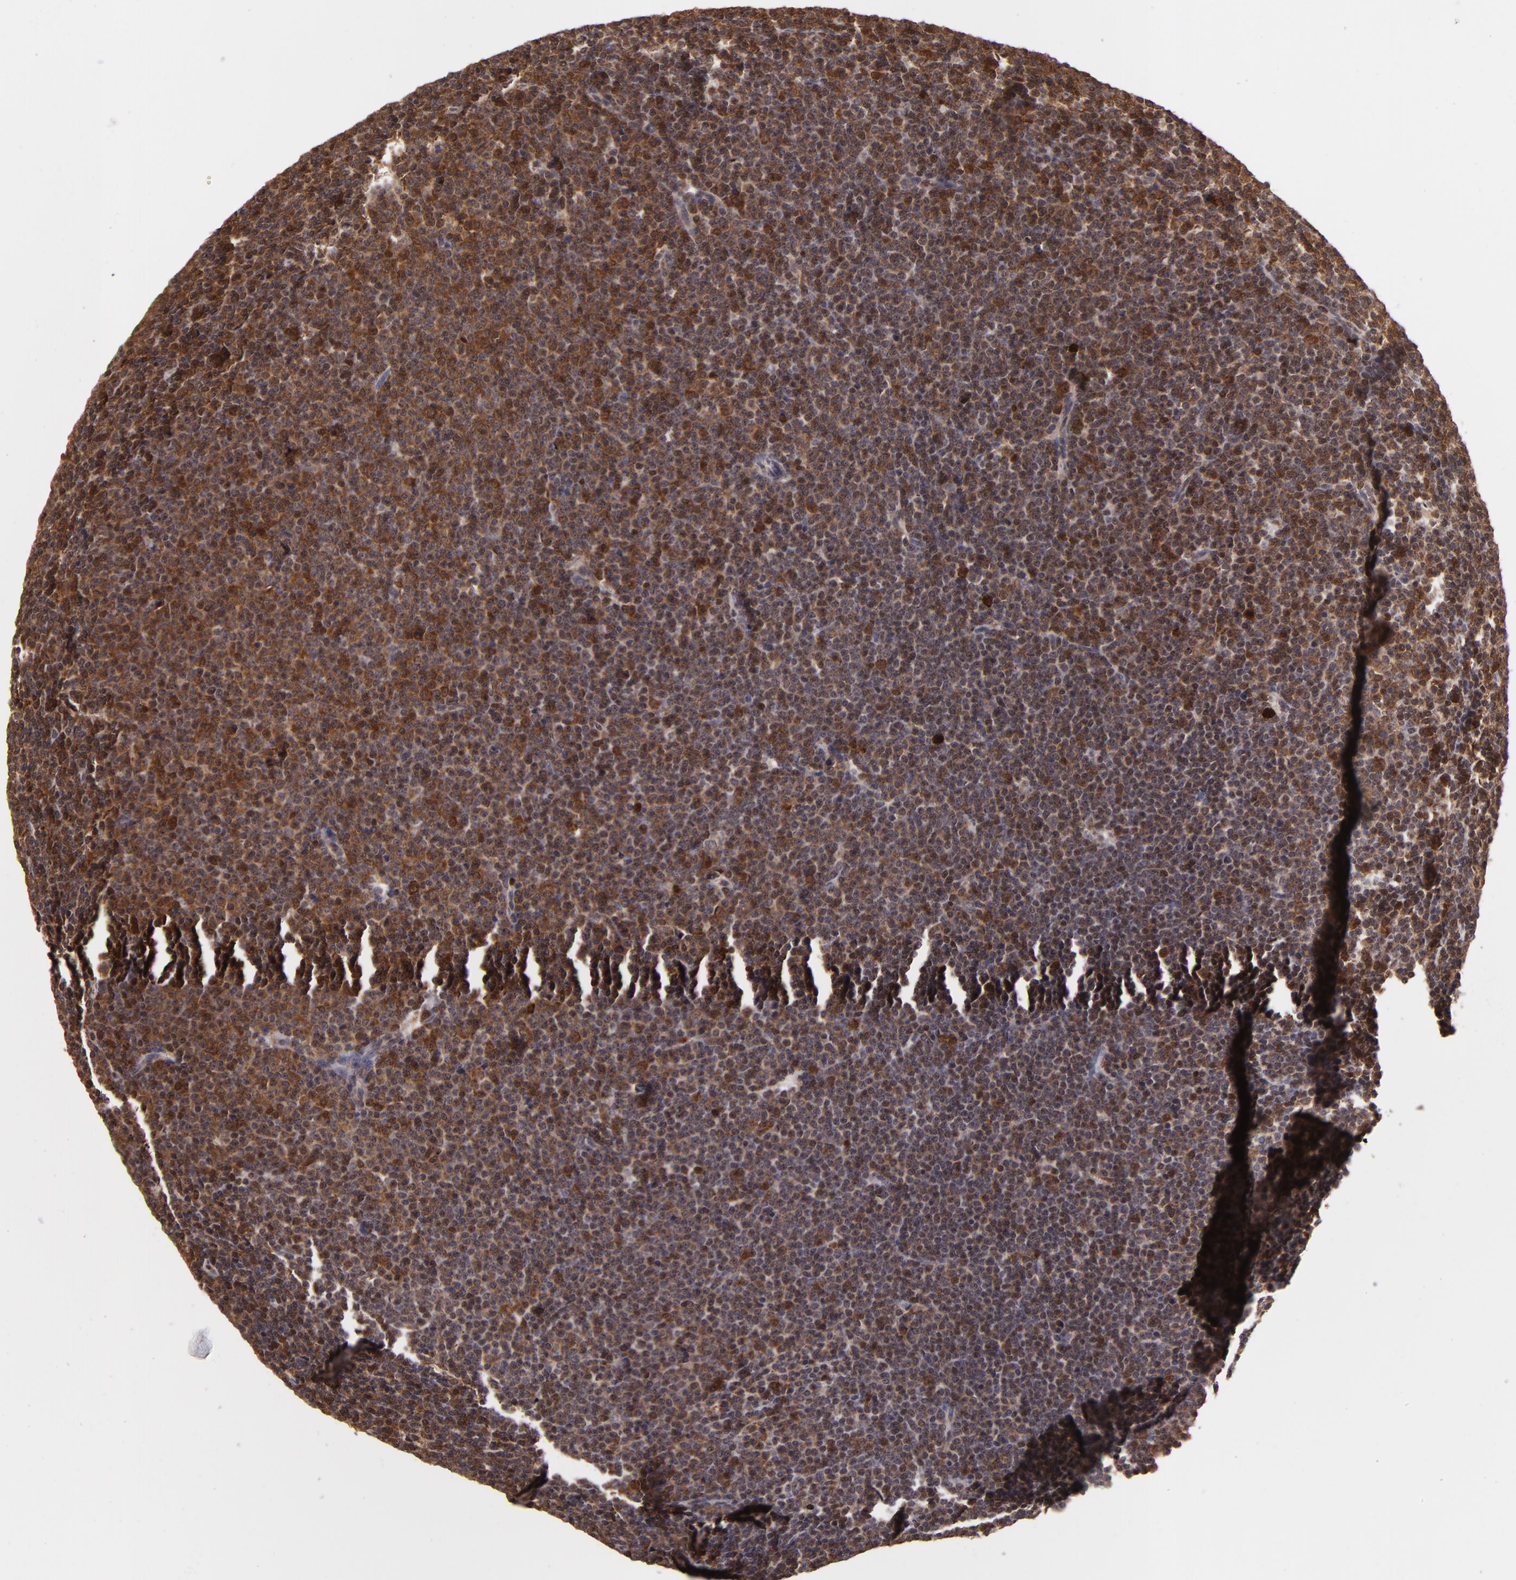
{"staining": {"intensity": "strong", "quantity": ">75%", "location": "cytoplasmic/membranous,nuclear"}, "tissue": "lymphoma", "cell_type": "Tumor cells", "image_type": "cancer", "snomed": [{"axis": "morphology", "description": "Malignant lymphoma, non-Hodgkin's type, Low grade"}, {"axis": "topography", "description": "Lymph node"}], "caption": "Tumor cells demonstrate strong cytoplasmic/membranous and nuclear expression in approximately >75% of cells in low-grade malignant lymphoma, non-Hodgkin's type. (Brightfield microscopy of DAB IHC at high magnification).", "gene": "ZBTB33", "patient": {"sex": "female", "age": 69}}